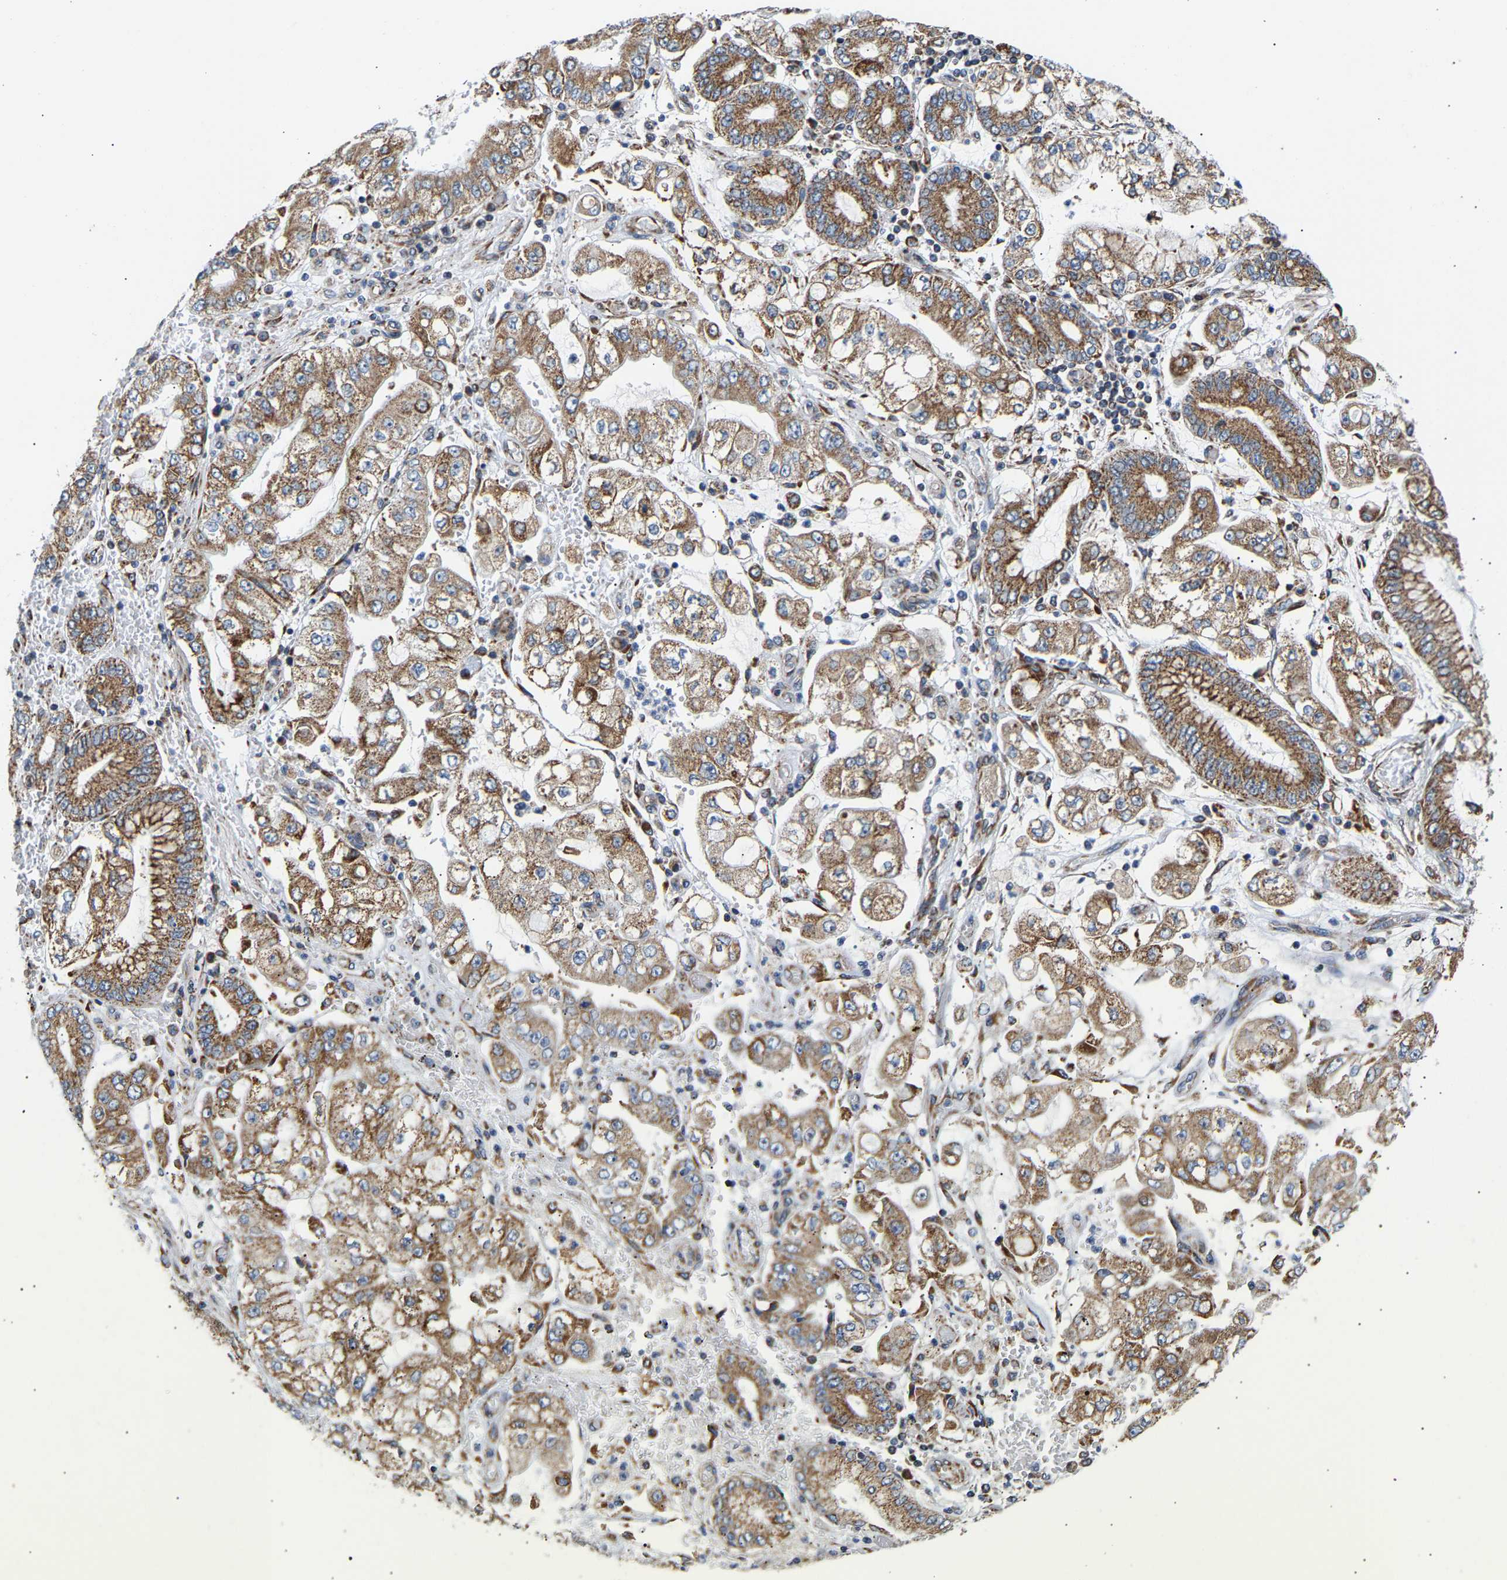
{"staining": {"intensity": "moderate", "quantity": ">75%", "location": "cytoplasmic/membranous"}, "tissue": "stomach cancer", "cell_type": "Tumor cells", "image_type": "cancer", "snomed": [{"axis": "morphology", "description": "Adenocarcinoma, NOS"}, {"axis": "topography", "description": "Stomach"}], "caption": "Immunohistochemical staining of human adenocarcinoma (stomach) shows moderate cytoplasmic/membranous protein expression in approximately >75% of tumor cells.", "gene": "TMEM168", "patient": {"sex": "male", "age": 76}}